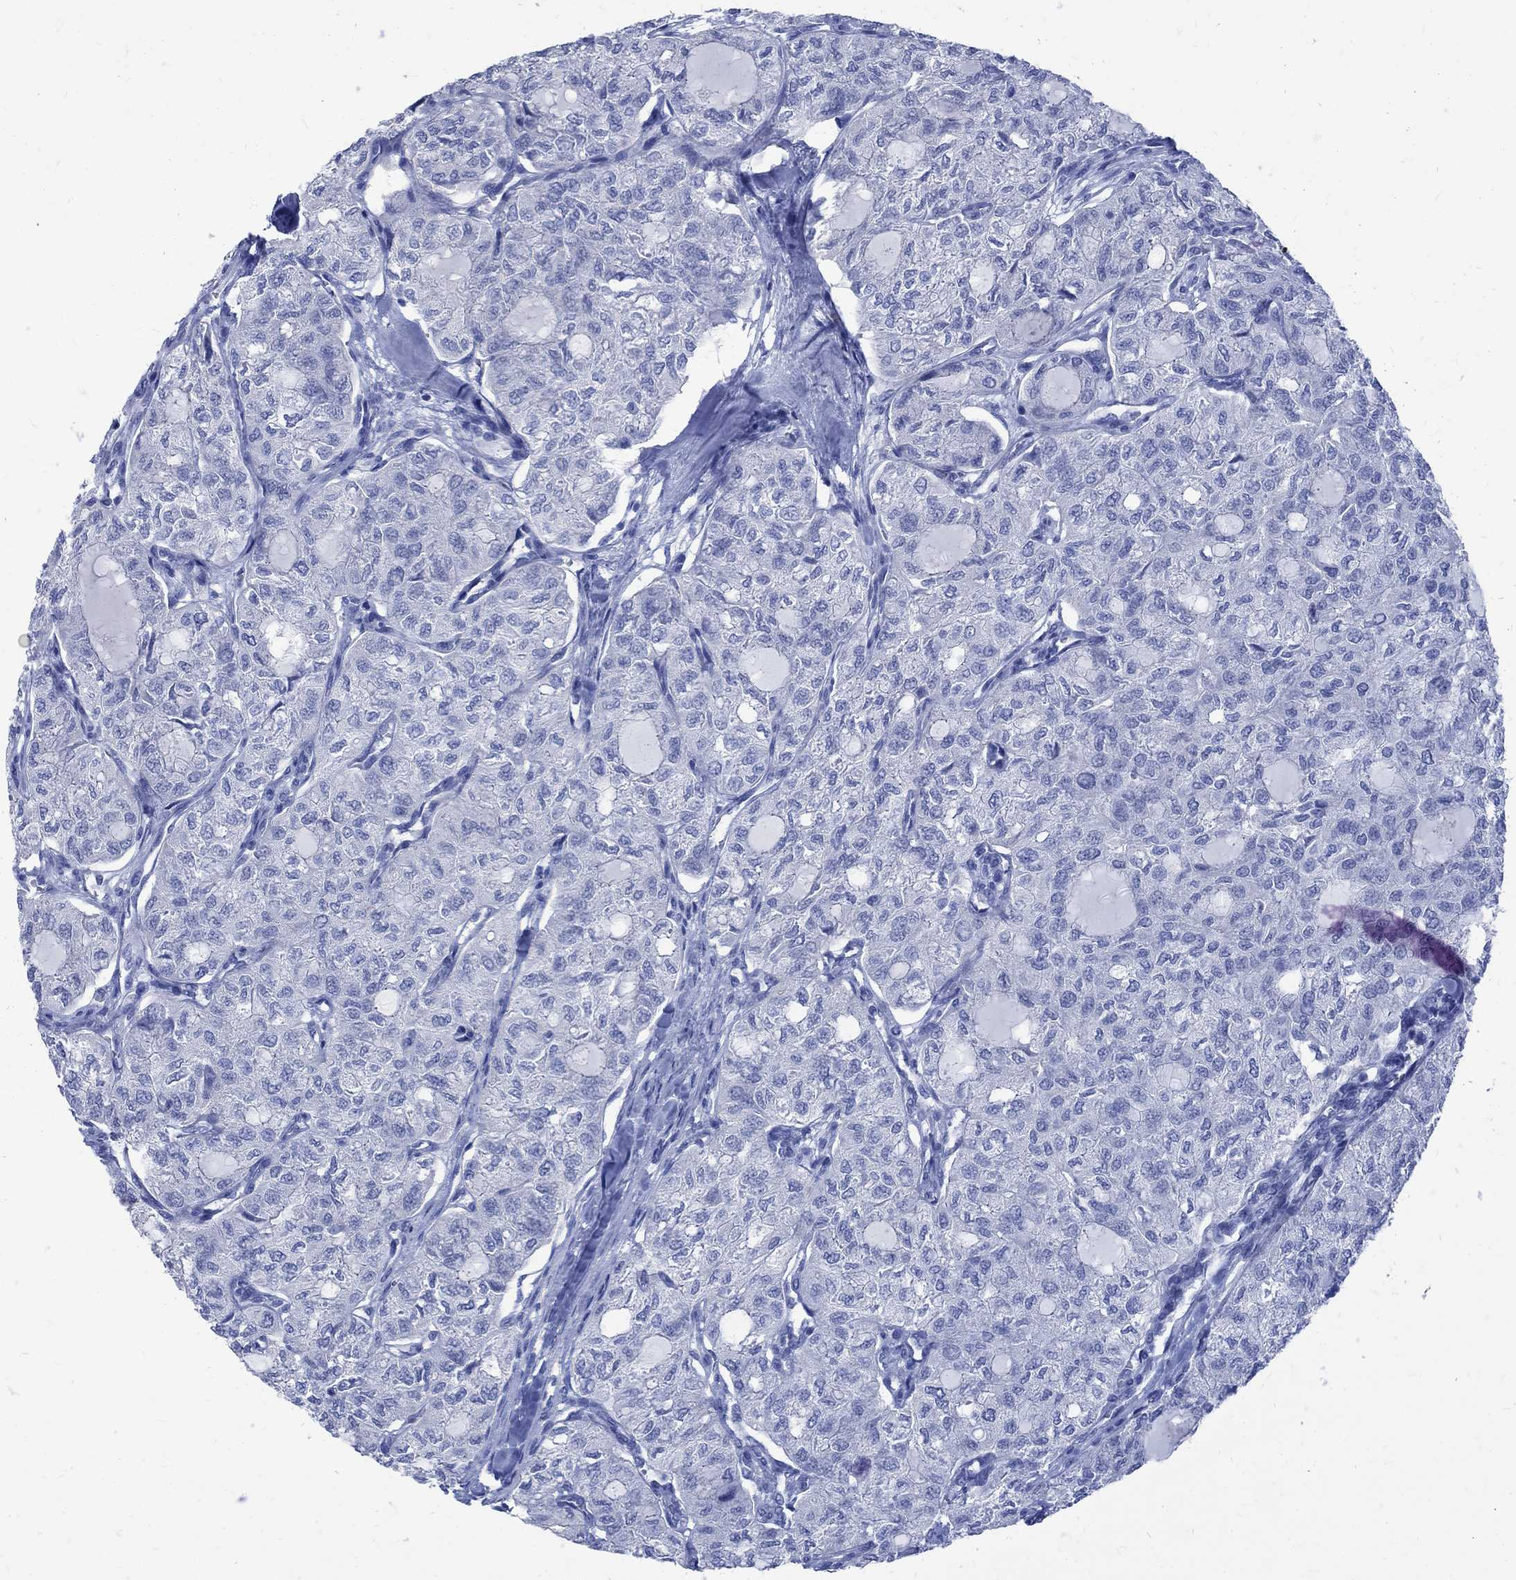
{"staining": {"intensity": "negative", "quantity": "none", "location": "none"}, "tissue": "thyroid cancer", "cell_type": "Tumor cells", "image_type": "cancer", "snomed": [{"axis": "morphology", "description": "Follicular adenoma carcinoma, NOS"}, {"axis": "topography", "description": "Thyroid gland"}], "caption": "Immunohistochemistry of thyroid follicular adenoma carcinoma shows no positivity in tumor cells.", "gene": "MAGEB6", "patient": {"sex": "male", "age": 75}}